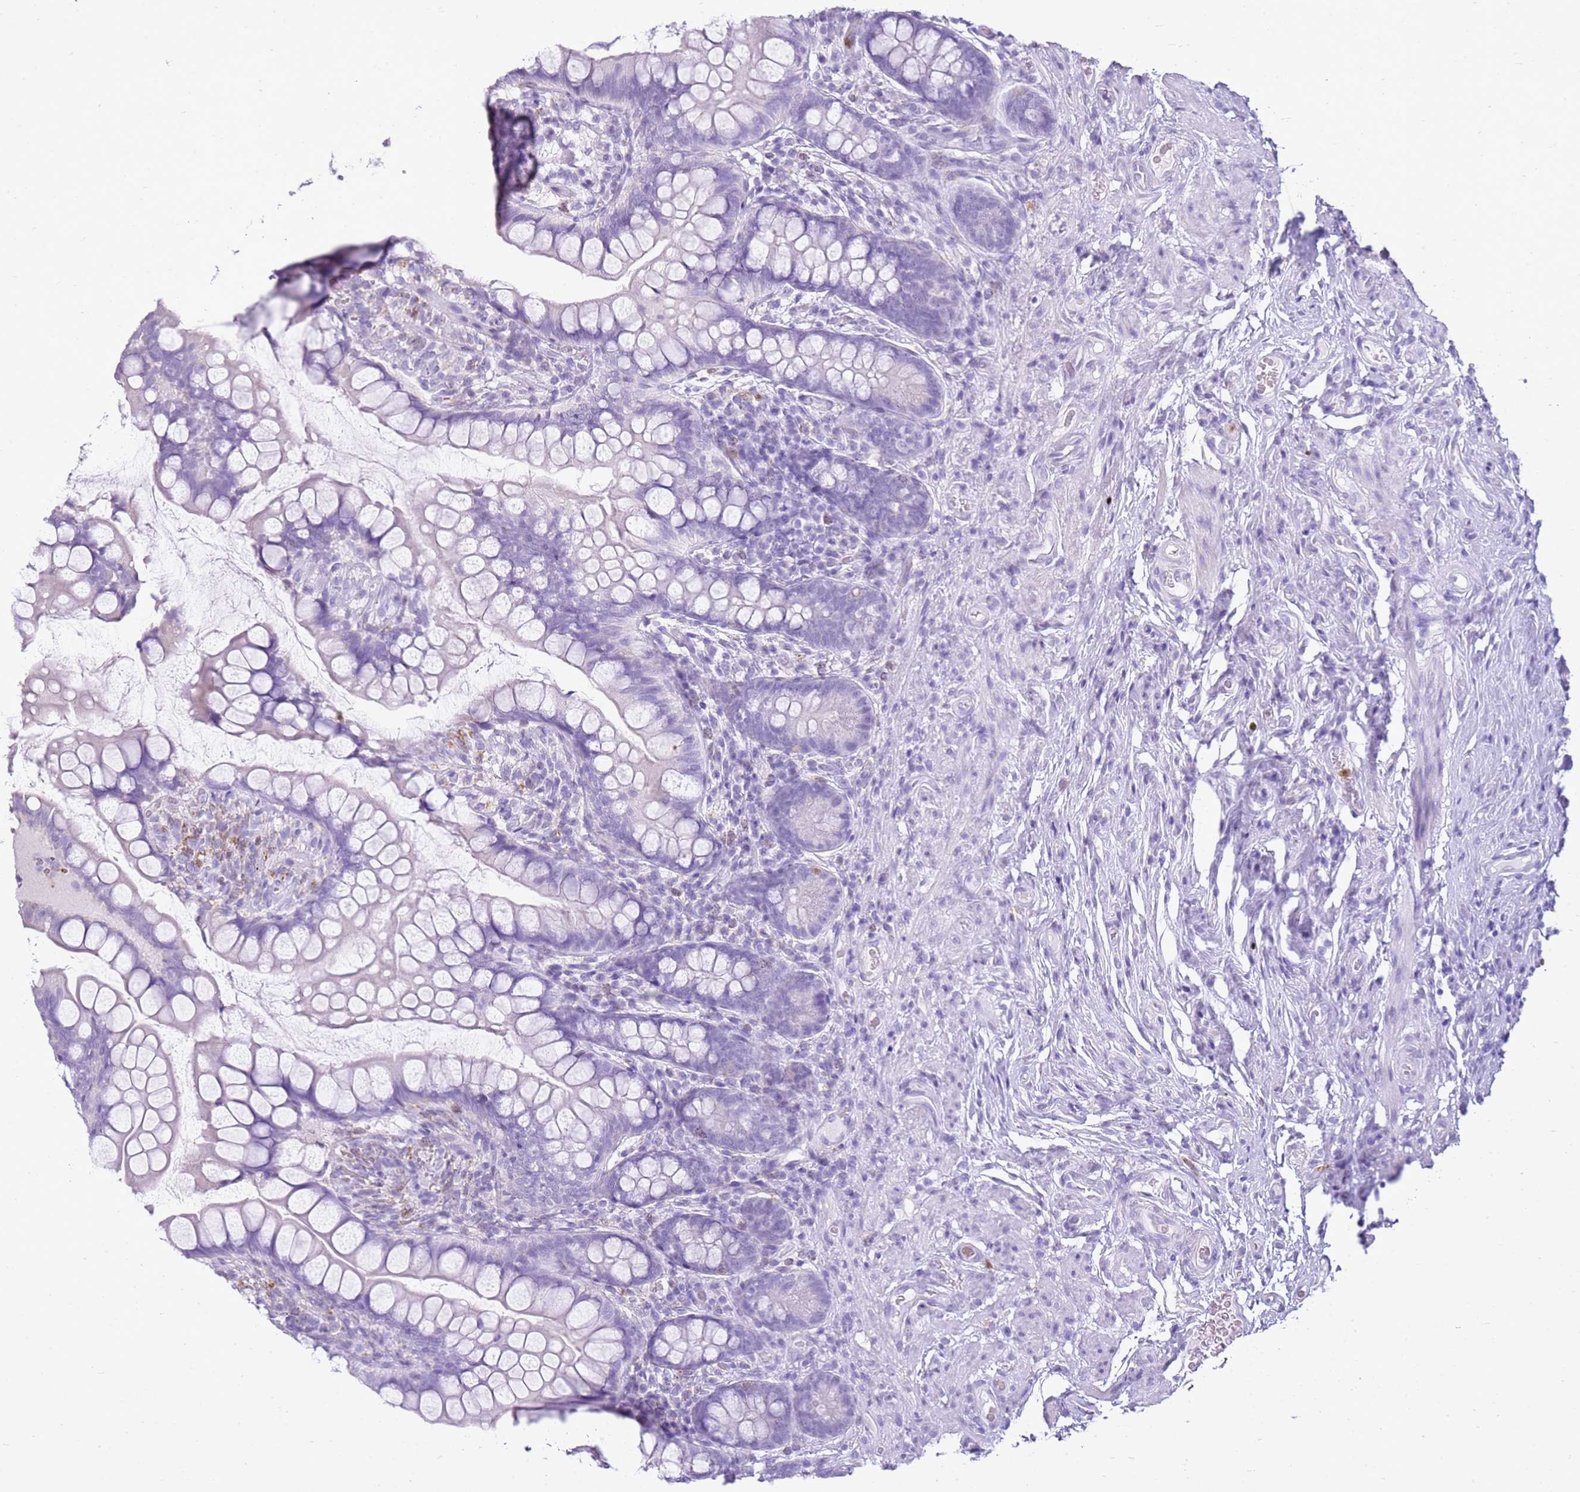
{"staining": {"intensity": "negative", "quantity": "none", "location": "none"}, "tissue": "small intestine", "cell_type": "Glandular cells", "image_type": "normal", "snomed": [{"axis": "morphology", "description": "Normal tissue, NOS"}, {"axis": "topography", "description": "Small intestine"}], "caption": "Glandular cells are negative for brown protein staining in unremarkable small intestine. (DAB IHC with hematoxylin counter stain).", "gene": "CSTA", "patient": {"sex": "male", "age": 70}}